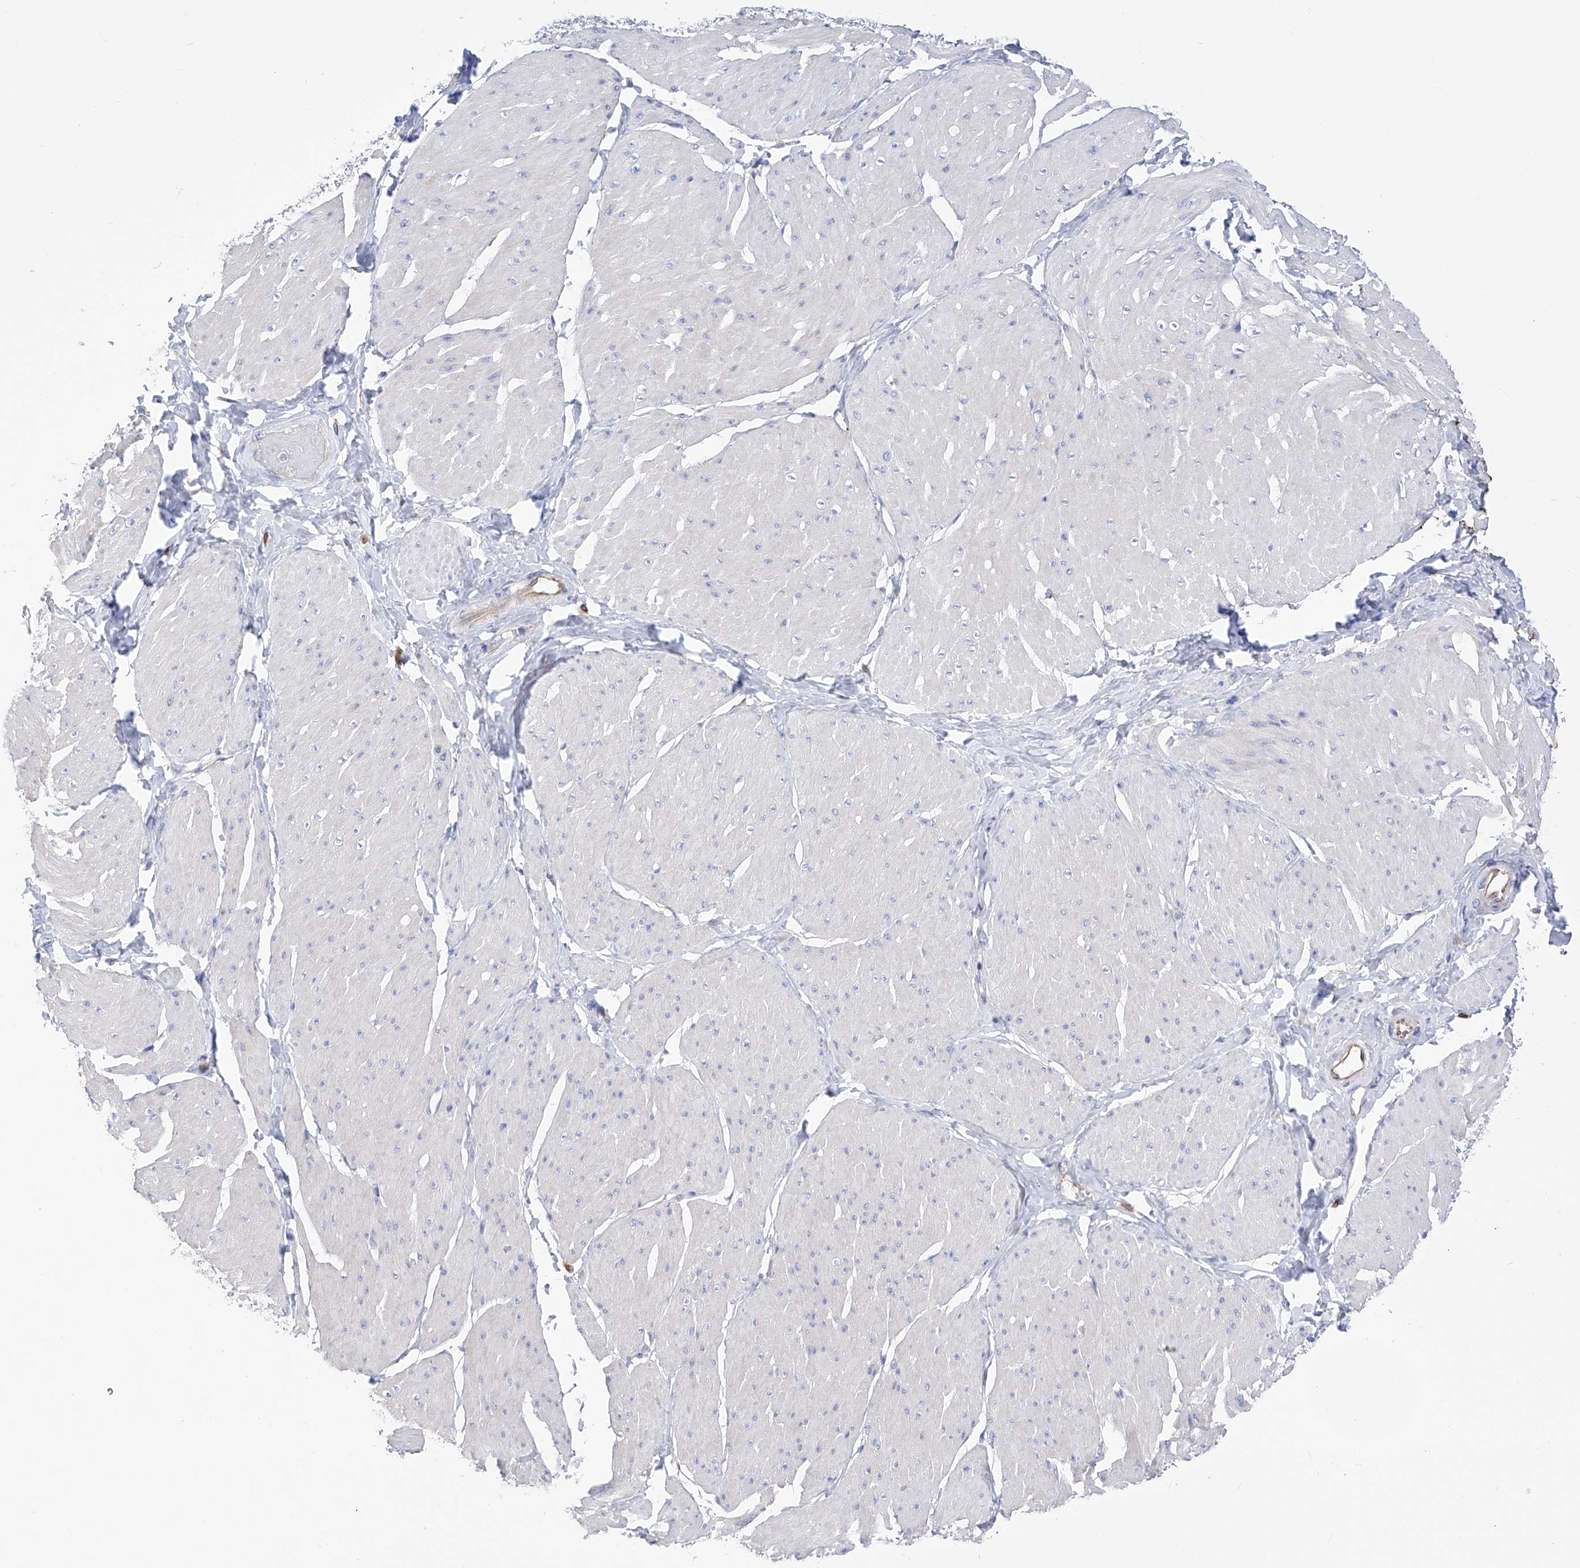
{"staining": {"intensity": "negative", "quantity": "none", "location": "none"}, "tissue": "smooth muscle", "cell_type": "Smooth muscle cells", "image_type": "normal", "snomed": [{"axis": "morphology", "description": "Urothelial carcinoma, High grade"}, {"axis": "topography", "description": "Urinary bladder"}], "caption": "Immunohistochemical staining of normal smooth muscle shows no significant positivity in smooth muscle cells.", "gene": "FLG", "patient": {"sex": "male", "age": 46}}